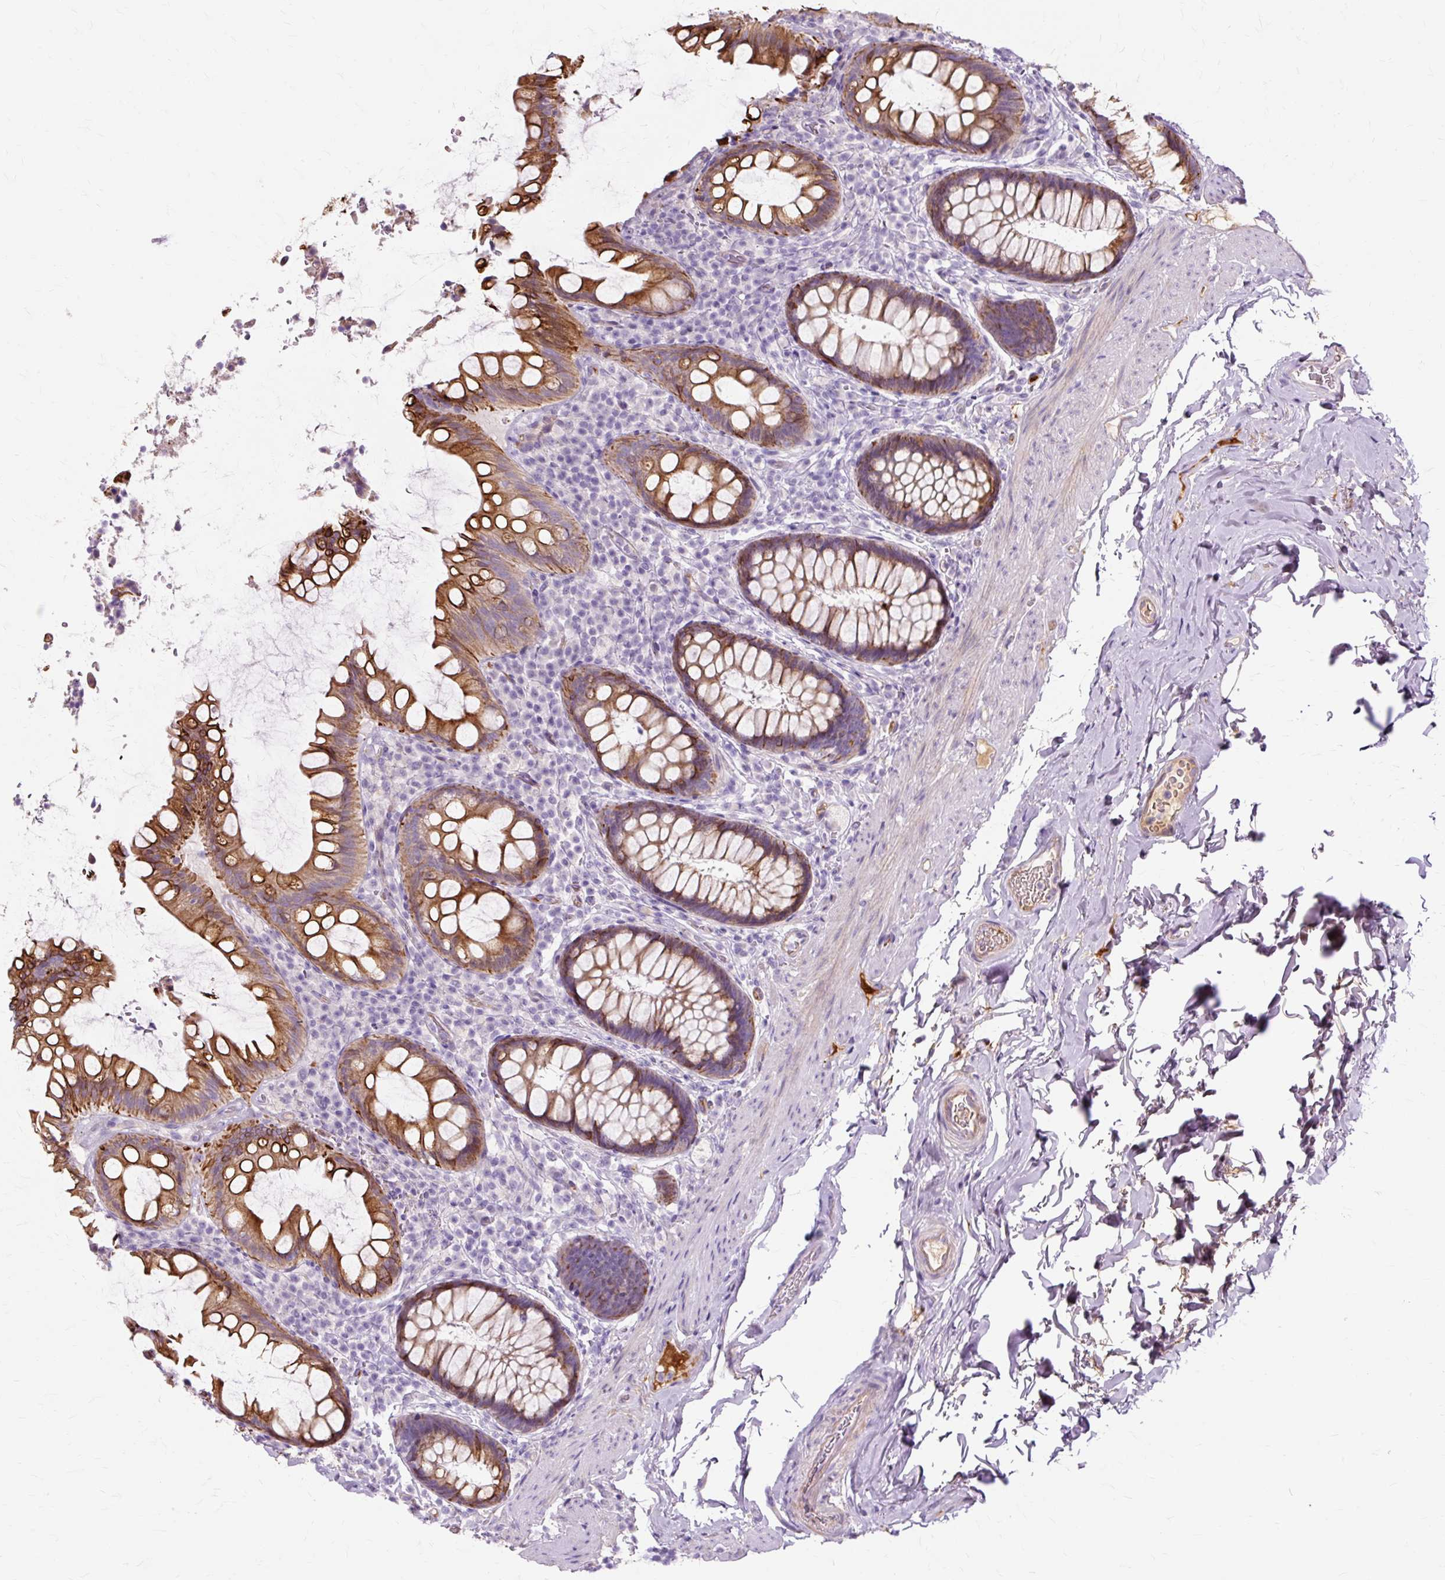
{"staining": {"intensity": "strong", "quantity": ">75%", "location": "cytoplasmic/membranous"}, "tissue": "rectum", "cell_type": "Glandular cells", "image_type": "normal", "snomed": [{"axis": "morphology", "description": "Normal tissue, NOS"}, {"axis": "topography", "description": "Rectum"}], "caption": "The image displays staining of unremarkable rectum, revealing strong cytoplasmic/membranous protein expression (brown color) within glandular cells.", "gene": "DCTN4", "patient": {"sex": "female", "age": 69}}